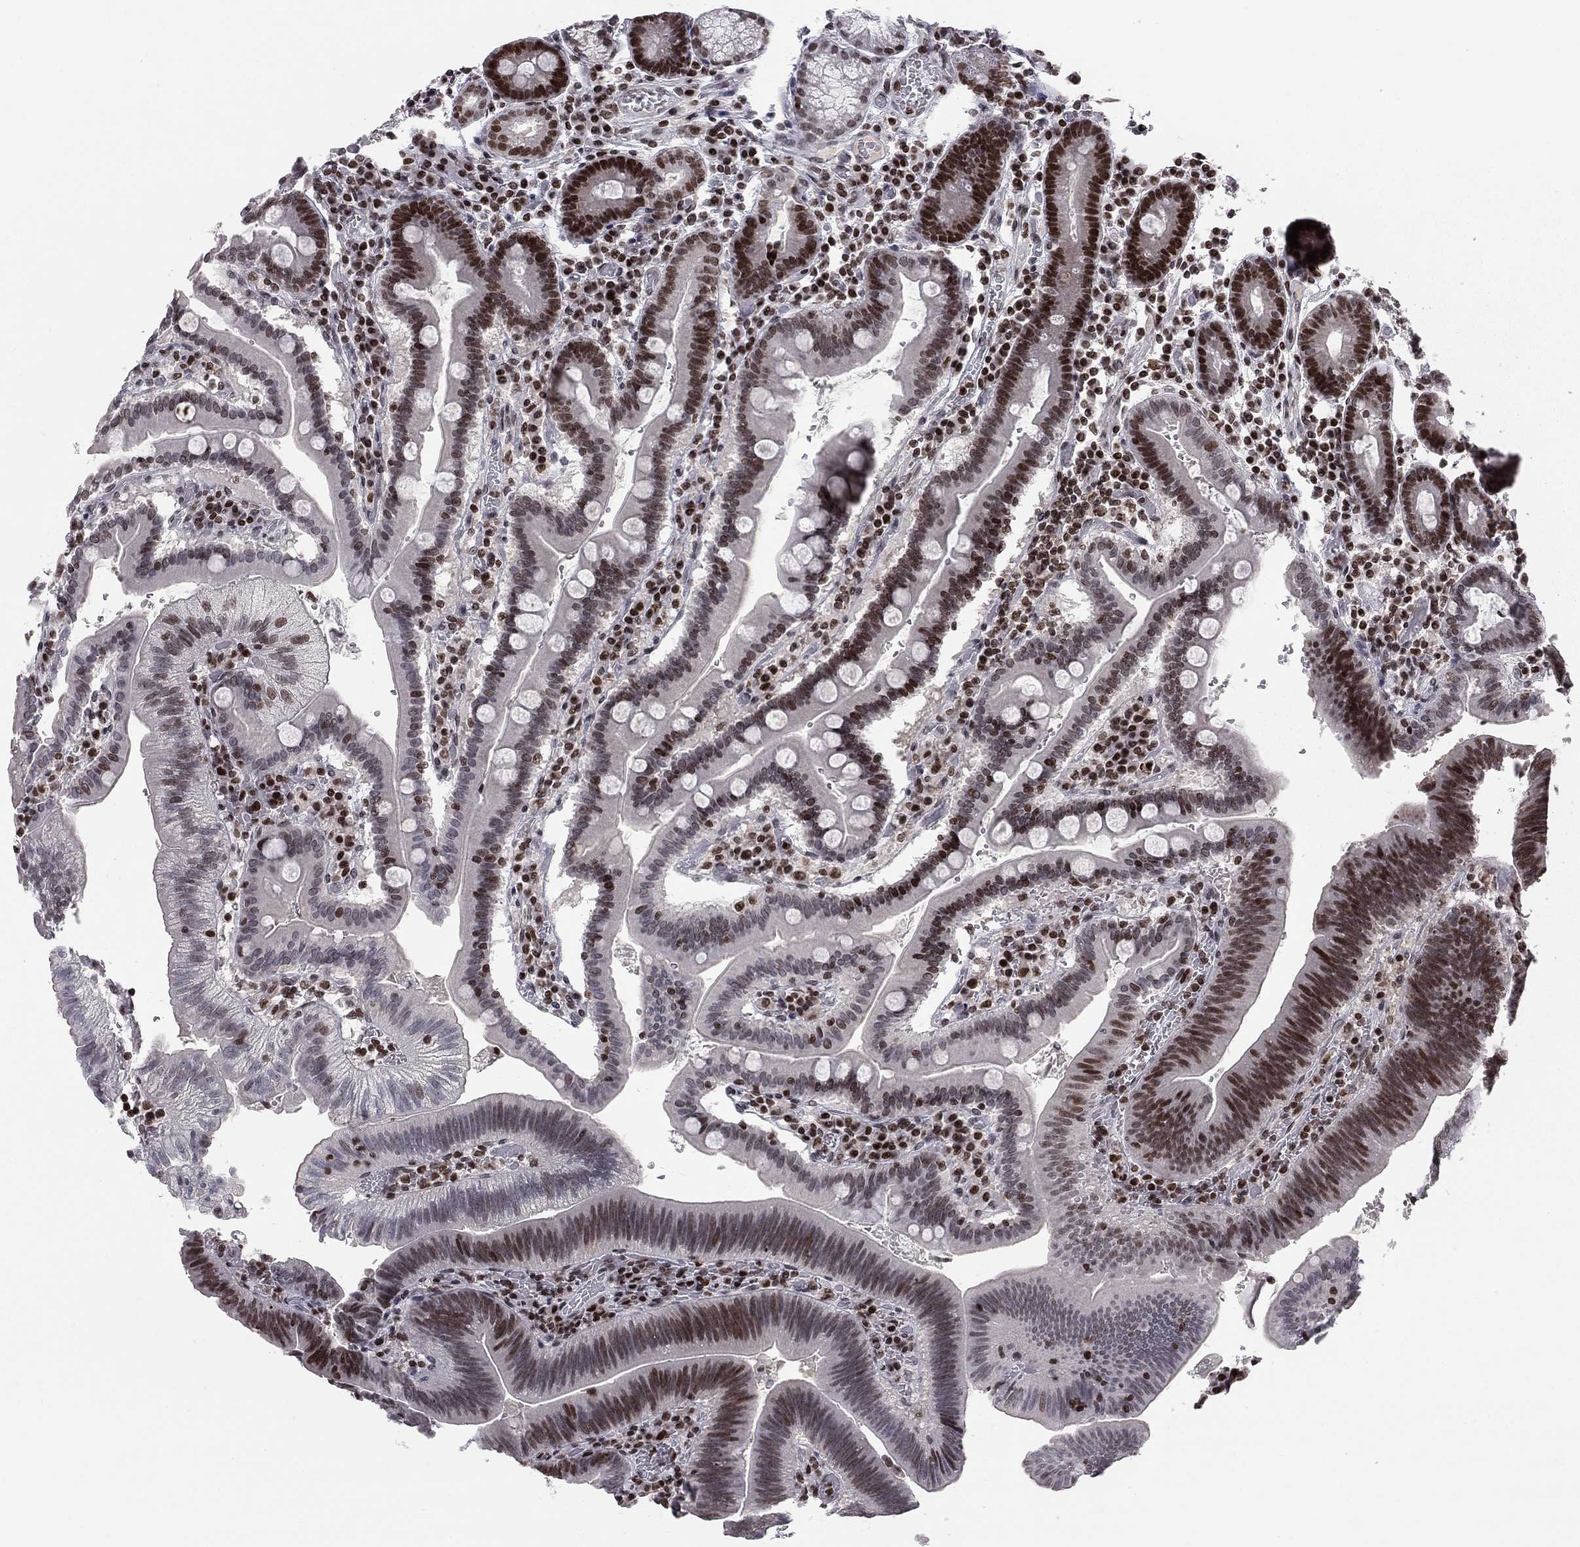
{"staining": {"intensity": "strong", "quantity": "25%-75%", "location": "nuclear"}, "tissue": "duodenum", "cell_type": "Glandular cells", "image_type": "normal", "snomed": [{"axis": "morphology", "description": "Normal tissue, NOS"}, {"axis": "topography", "description": "Duodenum"}], "caption": "A brown stain shows strong nuclear staining of a protein in glandular cells of unremarkable human duodenum. Immunohistochemistry (ihc) stains the protein of interest in brown and the nuclei are stained blue.", "gene": "RNASEH2C", "patient": {"sex": "female", "age": 62}}